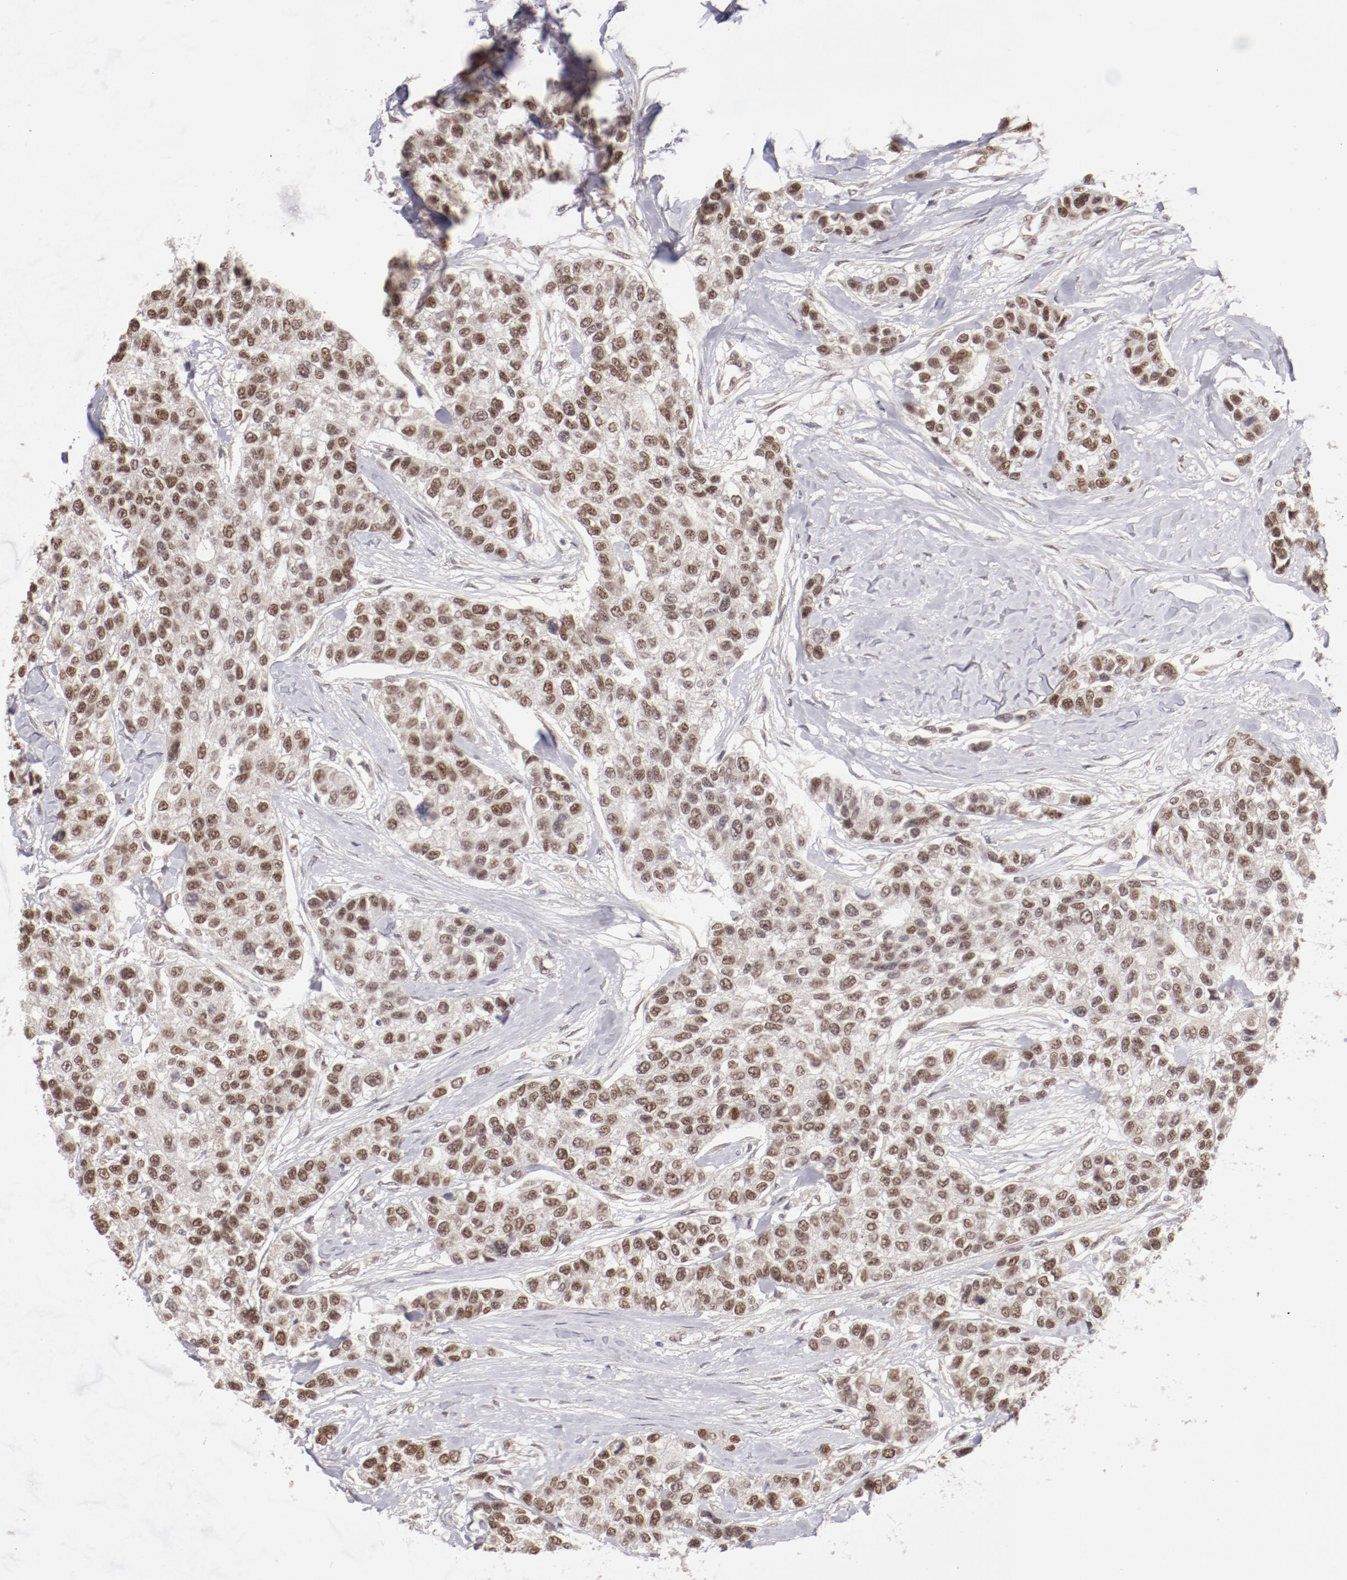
{"staining": {"intensity": "moderate", "quantity": ">75%", "location": "nuclear"}, "tissue": "breast cancer", "cell_type": "Tumor cells", "image_type": "cancer", "snomed": [{"axis": "morphology", "description": "Duct carcinoma"}, {"axis": "topography", "description": "Breast"}], "caption": "This is a photomicrograph of immunohistochemistry staining of breast cancer, which shows moderate positivity in the nuclear of tumor cells.", "gene": "NFE2", "patient": {"sex": "female", "age": 51}}